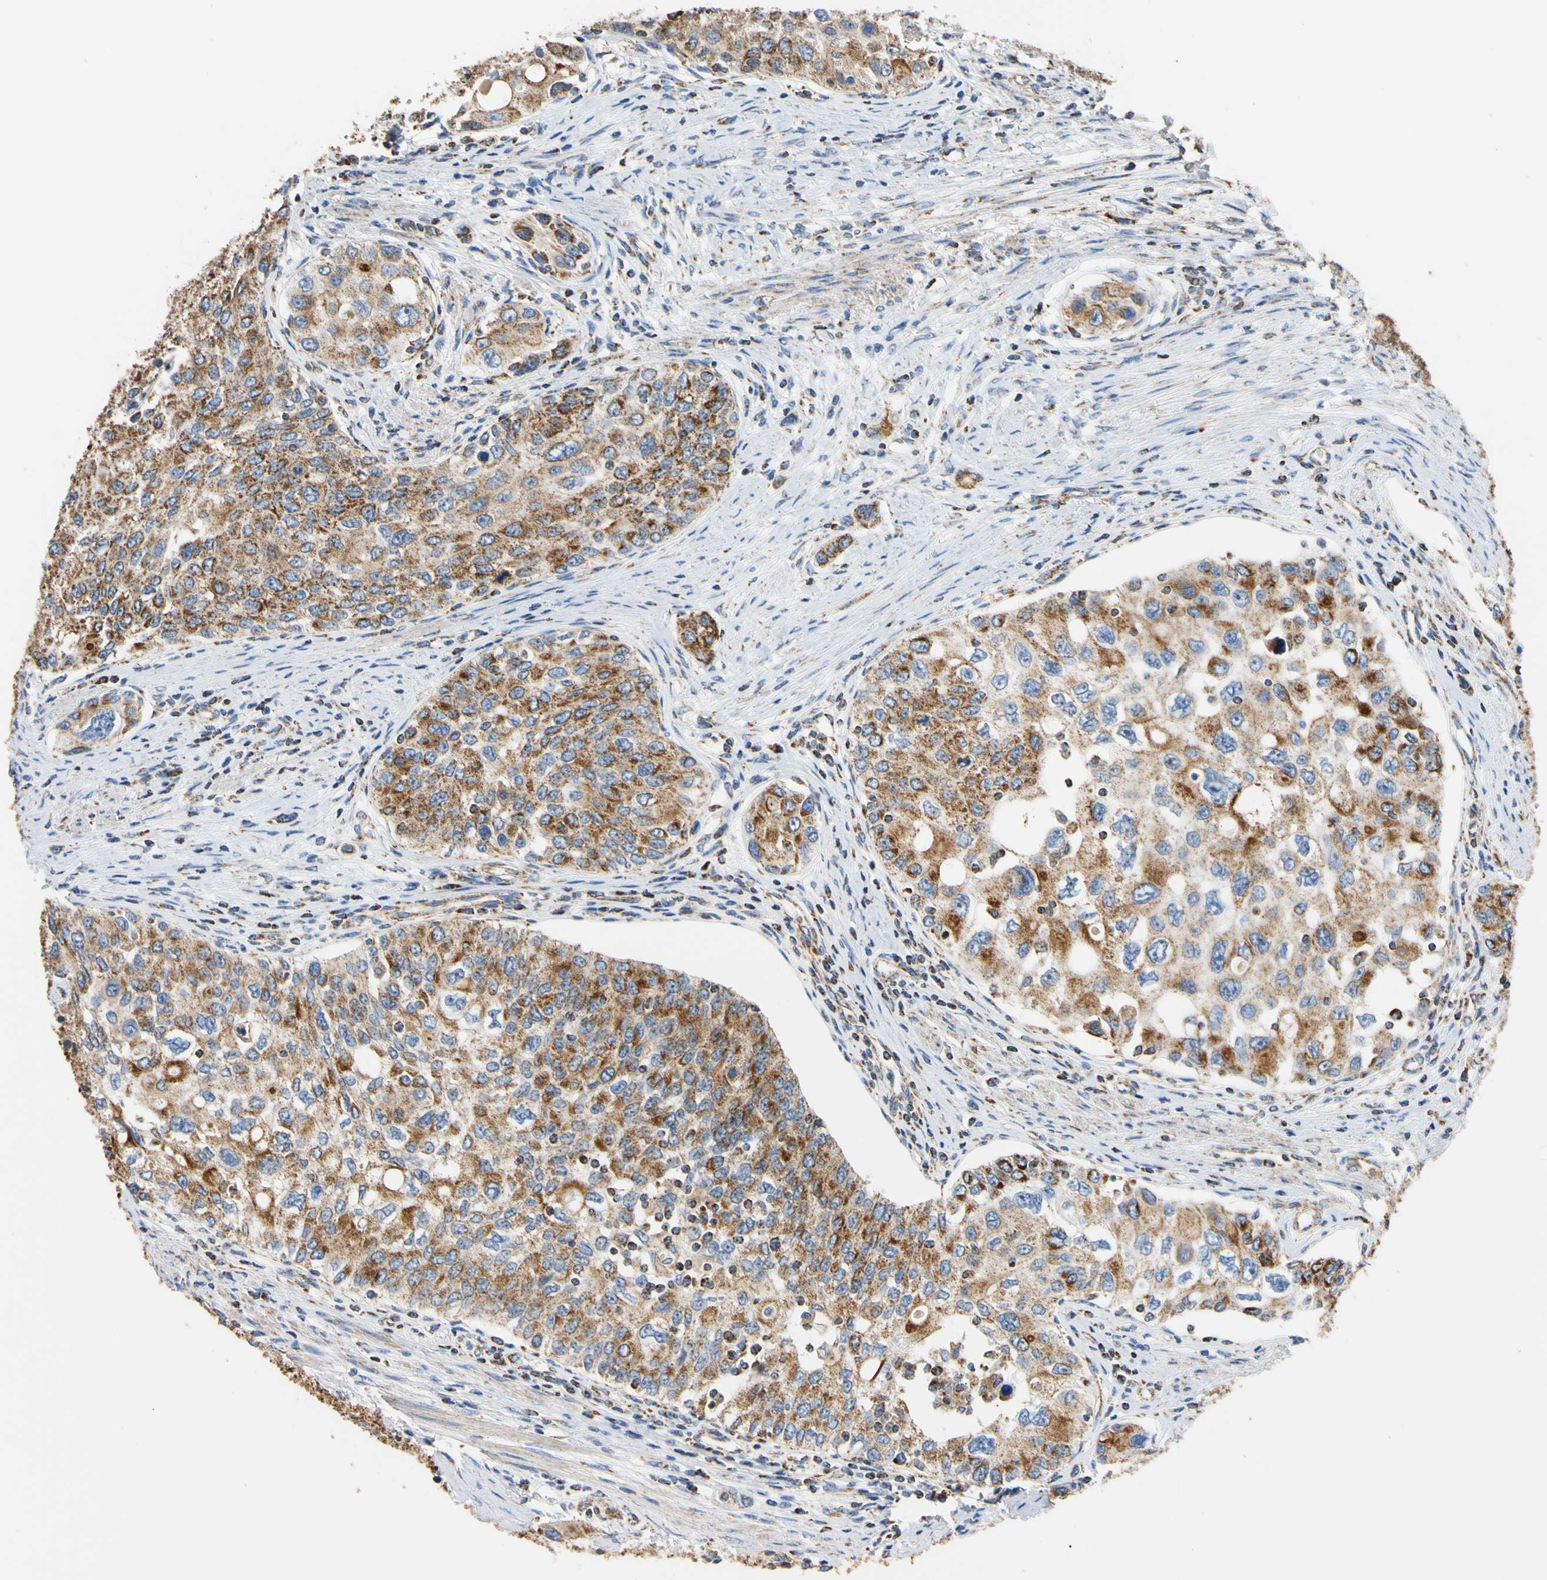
{"staining": {"intensity": "strong", "quantity": ">75%", "location": "cytoplasmic/membranous"}, "tissue": "urothelial cancer", "cell_type": "Tumor cells", "image_type": "cancer", "snomed": [{"axis": "morphology", "description": "Urothelial carcinoma, High grade"}, {"axis": "topography", "description": "Urinary bladder"}], "caption": "IHC histopathology image of urothelial cancer stained for a protein (brown), which exhibits high levels of strong cytoplasmic/membranous expression in approximately >75% of tumor cells.", "gene": "CLPP", "patient": {"sex": "female", "age": 56}}